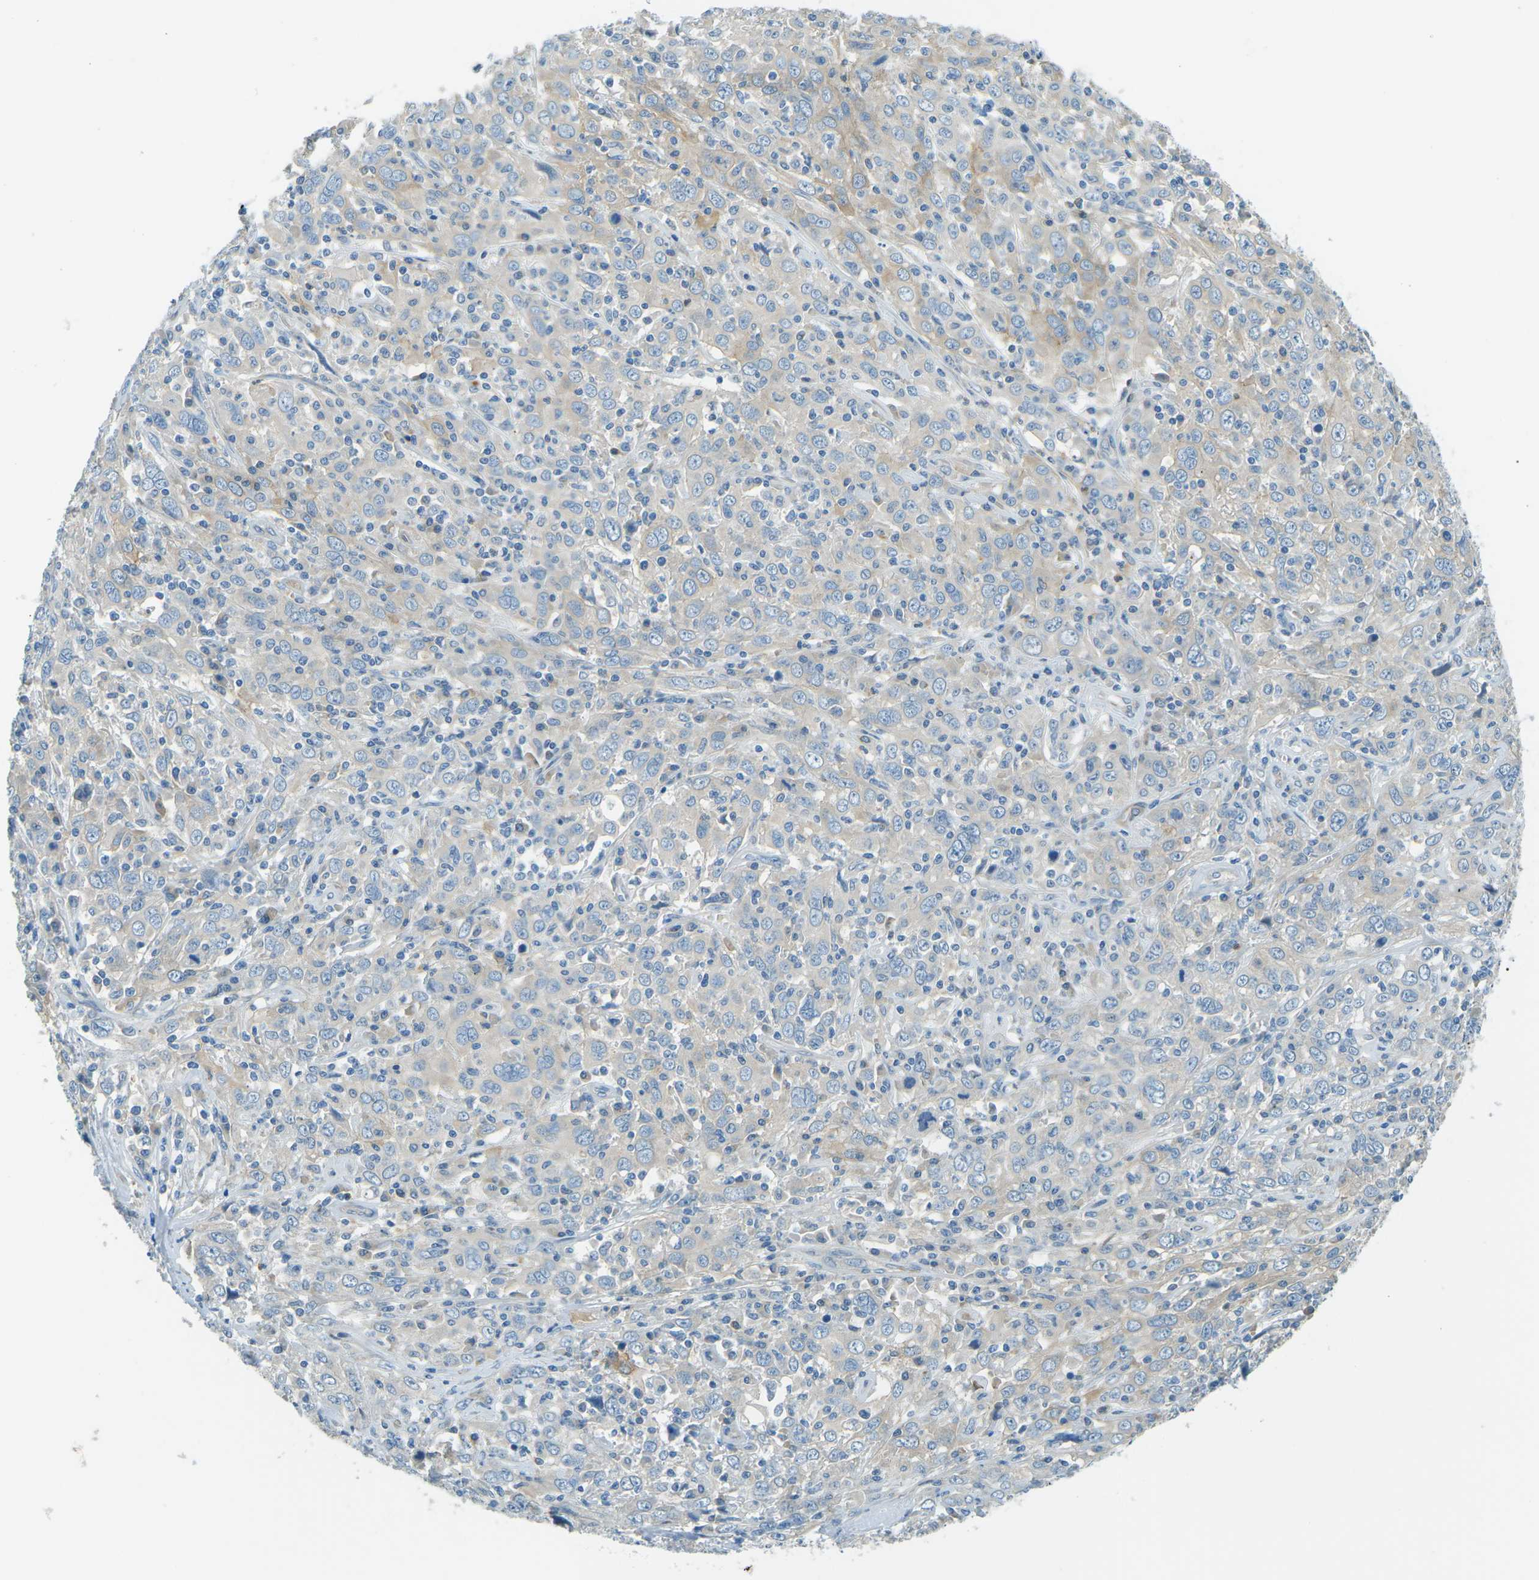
{"staining": {"intensity": "weak", "quantity": "25%-75%", "location": "cytoplasmic/membranous"}, "tissue": "cervical cancer", "cell_type": "Tumor cells", "image_type": "cancer", "snomed": [{"axis": "morphology", "description": "Squamous cell carcinoma, NOS"}, {"axis": "topography", "description": "Cervix"}], "caption": "Weak cytoplasmic/membranous expression for a protein is seen in approximately 25%-75% of tumor cells of cervical cancer (squamous cell carcinoma) using IHC.", "gene": "ZNF367", "patient": {"sex": "female", "age": 46}}